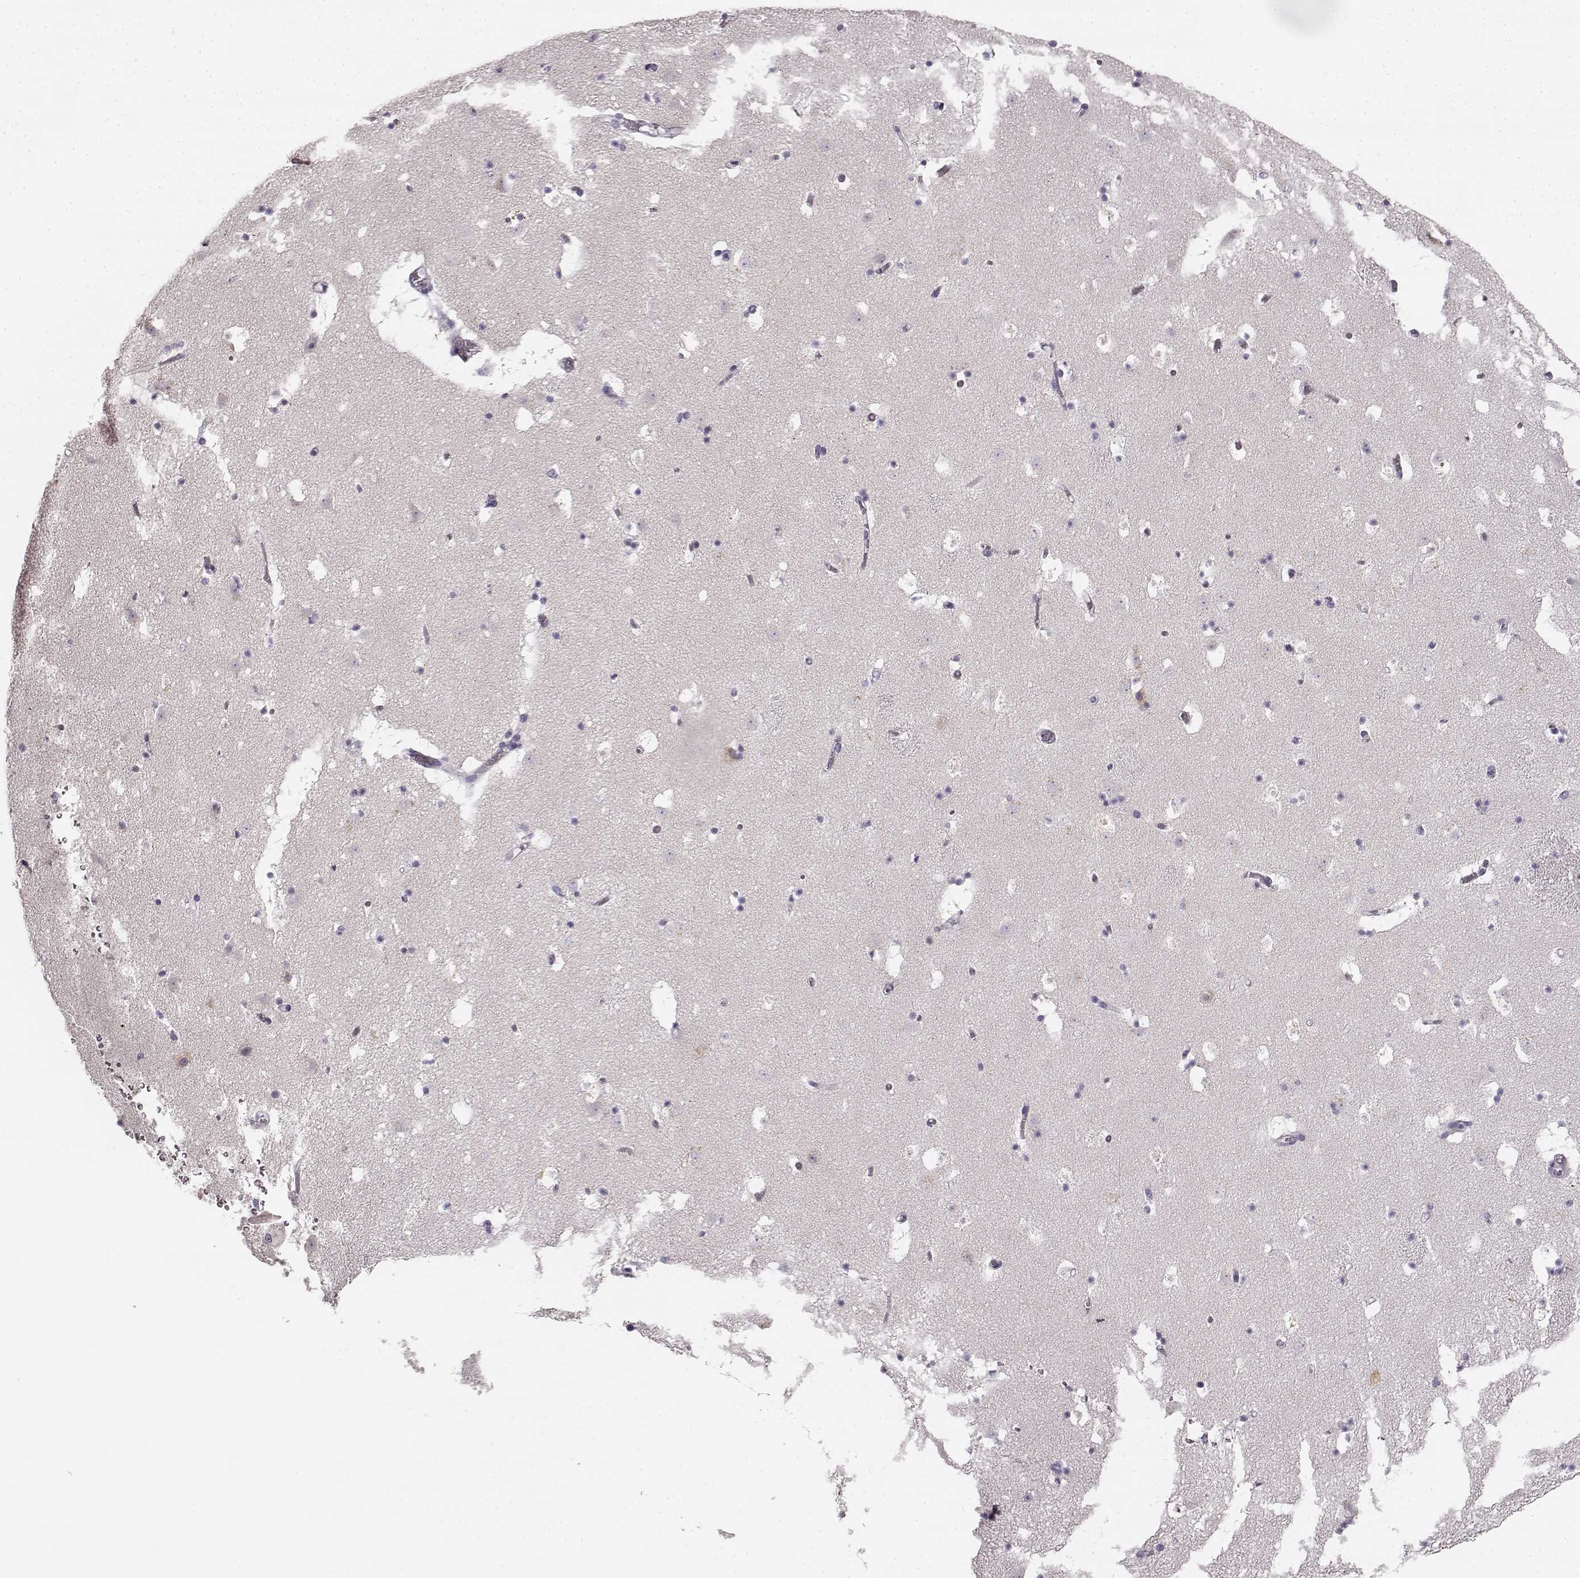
{"staining": {"intensity": "negative", "quantity": "none", "location": "none"}, "tissue": "caudate", "cell_type": "Glial cells", "image_type": "normal", "snomed": [{"axis": "morphology", "description": "Normal tissue, NOS"}, {"axis": "topography", "description": "Lateral ventricle wall"}], "caption": "This is an immunohistochemistry image of normal caudate. There is no expression in glial cells.", "gene": "KIAA0319", "patient": {"sex": "female", "age": 42}}